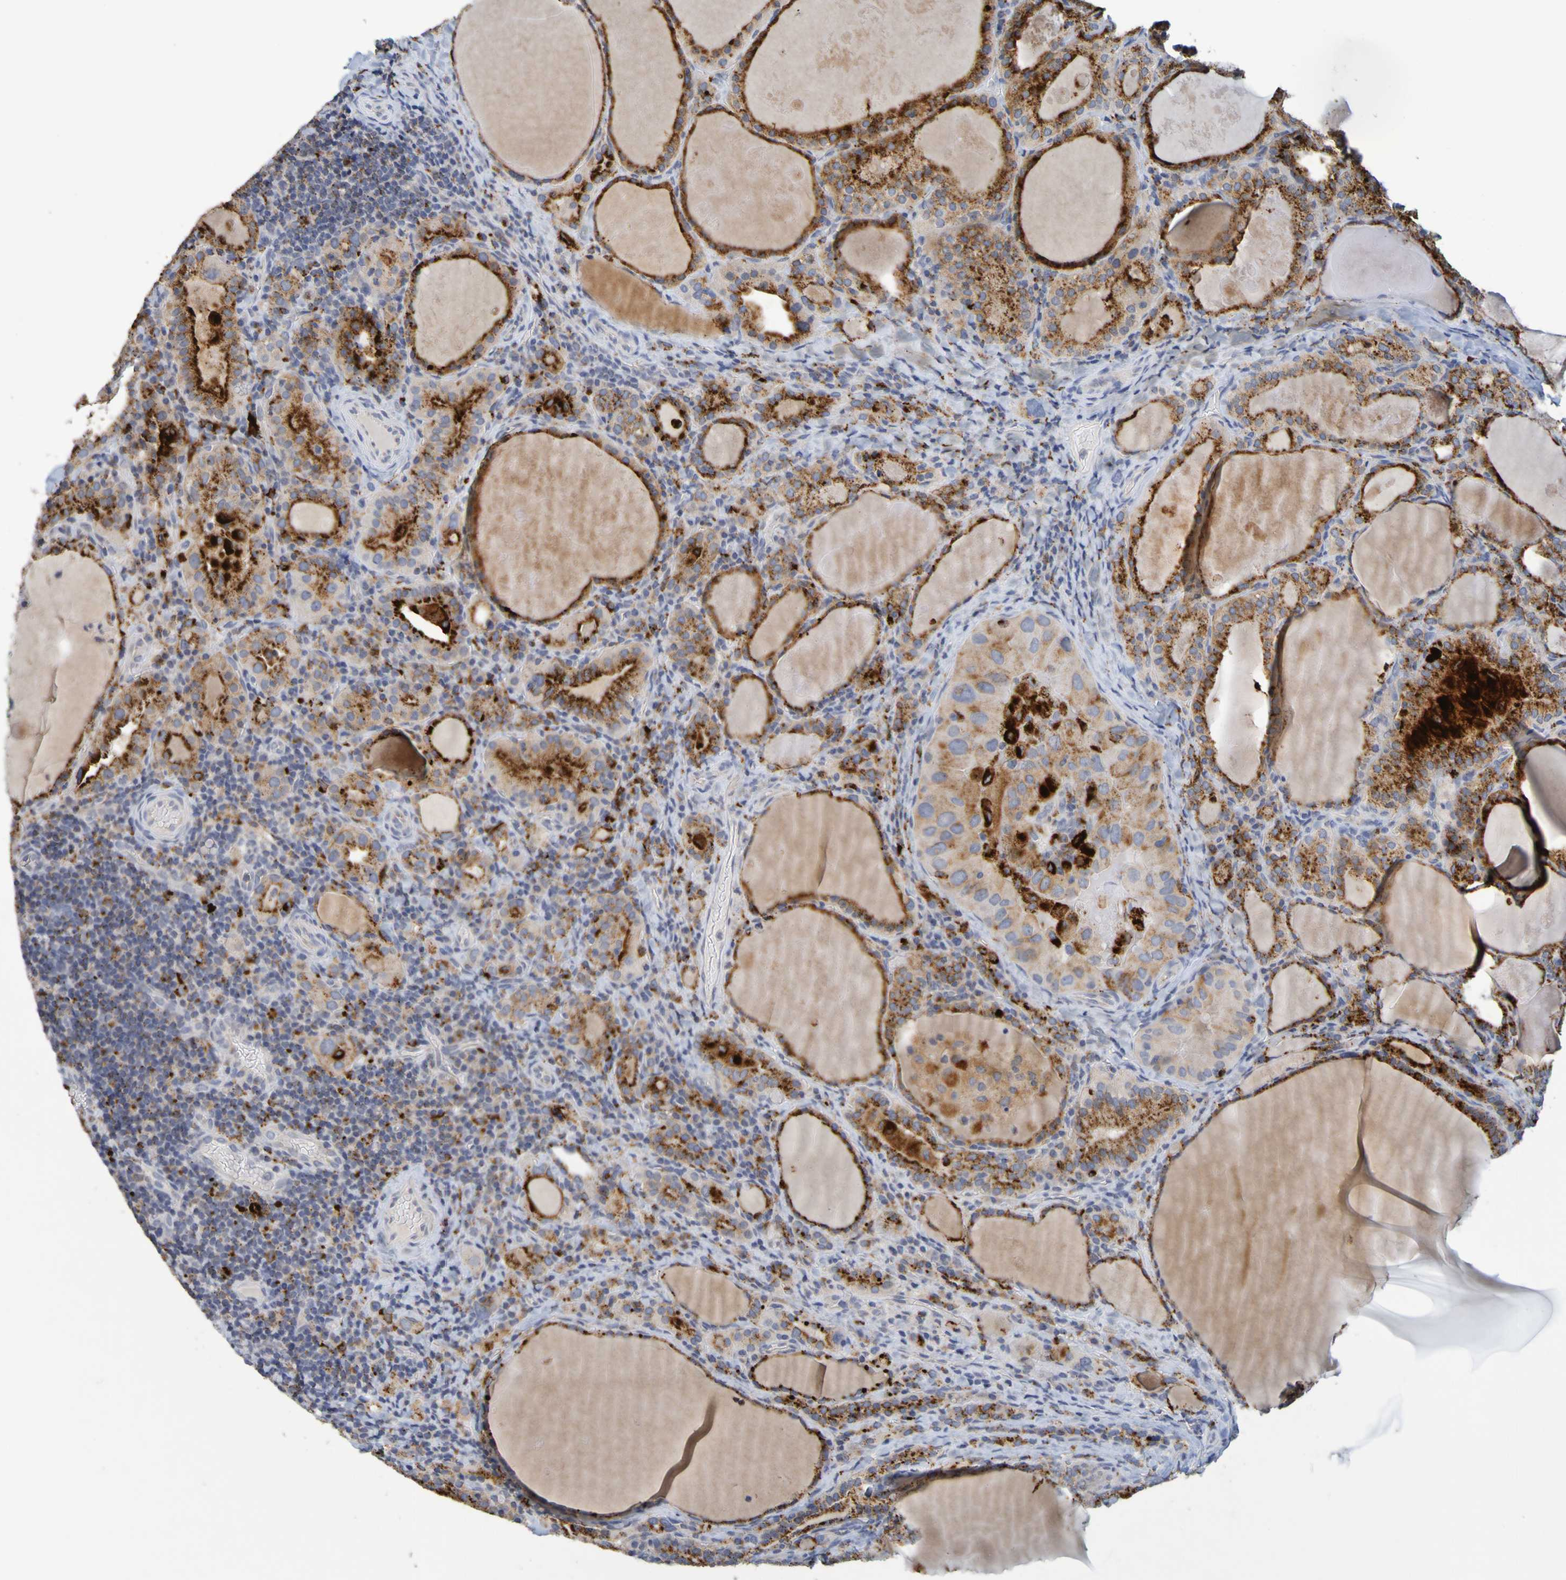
{"staining": {"intensity": "moderate", "quantity": ">75%", "location": "cytoplasmic/membranous"}, "tissue": "thyroid cancer", "cell_type": "Tumor cells", "image_type": "cancer", "snomed": [{"axis": "morphology", "description": "Papillary adenocarcinoma, NOS"}, {"axis": "topography", "description": "Thyroid gland"}], "caption": "This is an image of immunohistochemistry (IHC) staining of papillary adenocarcinoma (thyroid), which shows moderate expression in the cytoplasmic/membranous of tumor cells.", "gene": "TPH1", "patient": {"sex": "female", "age": 42}}